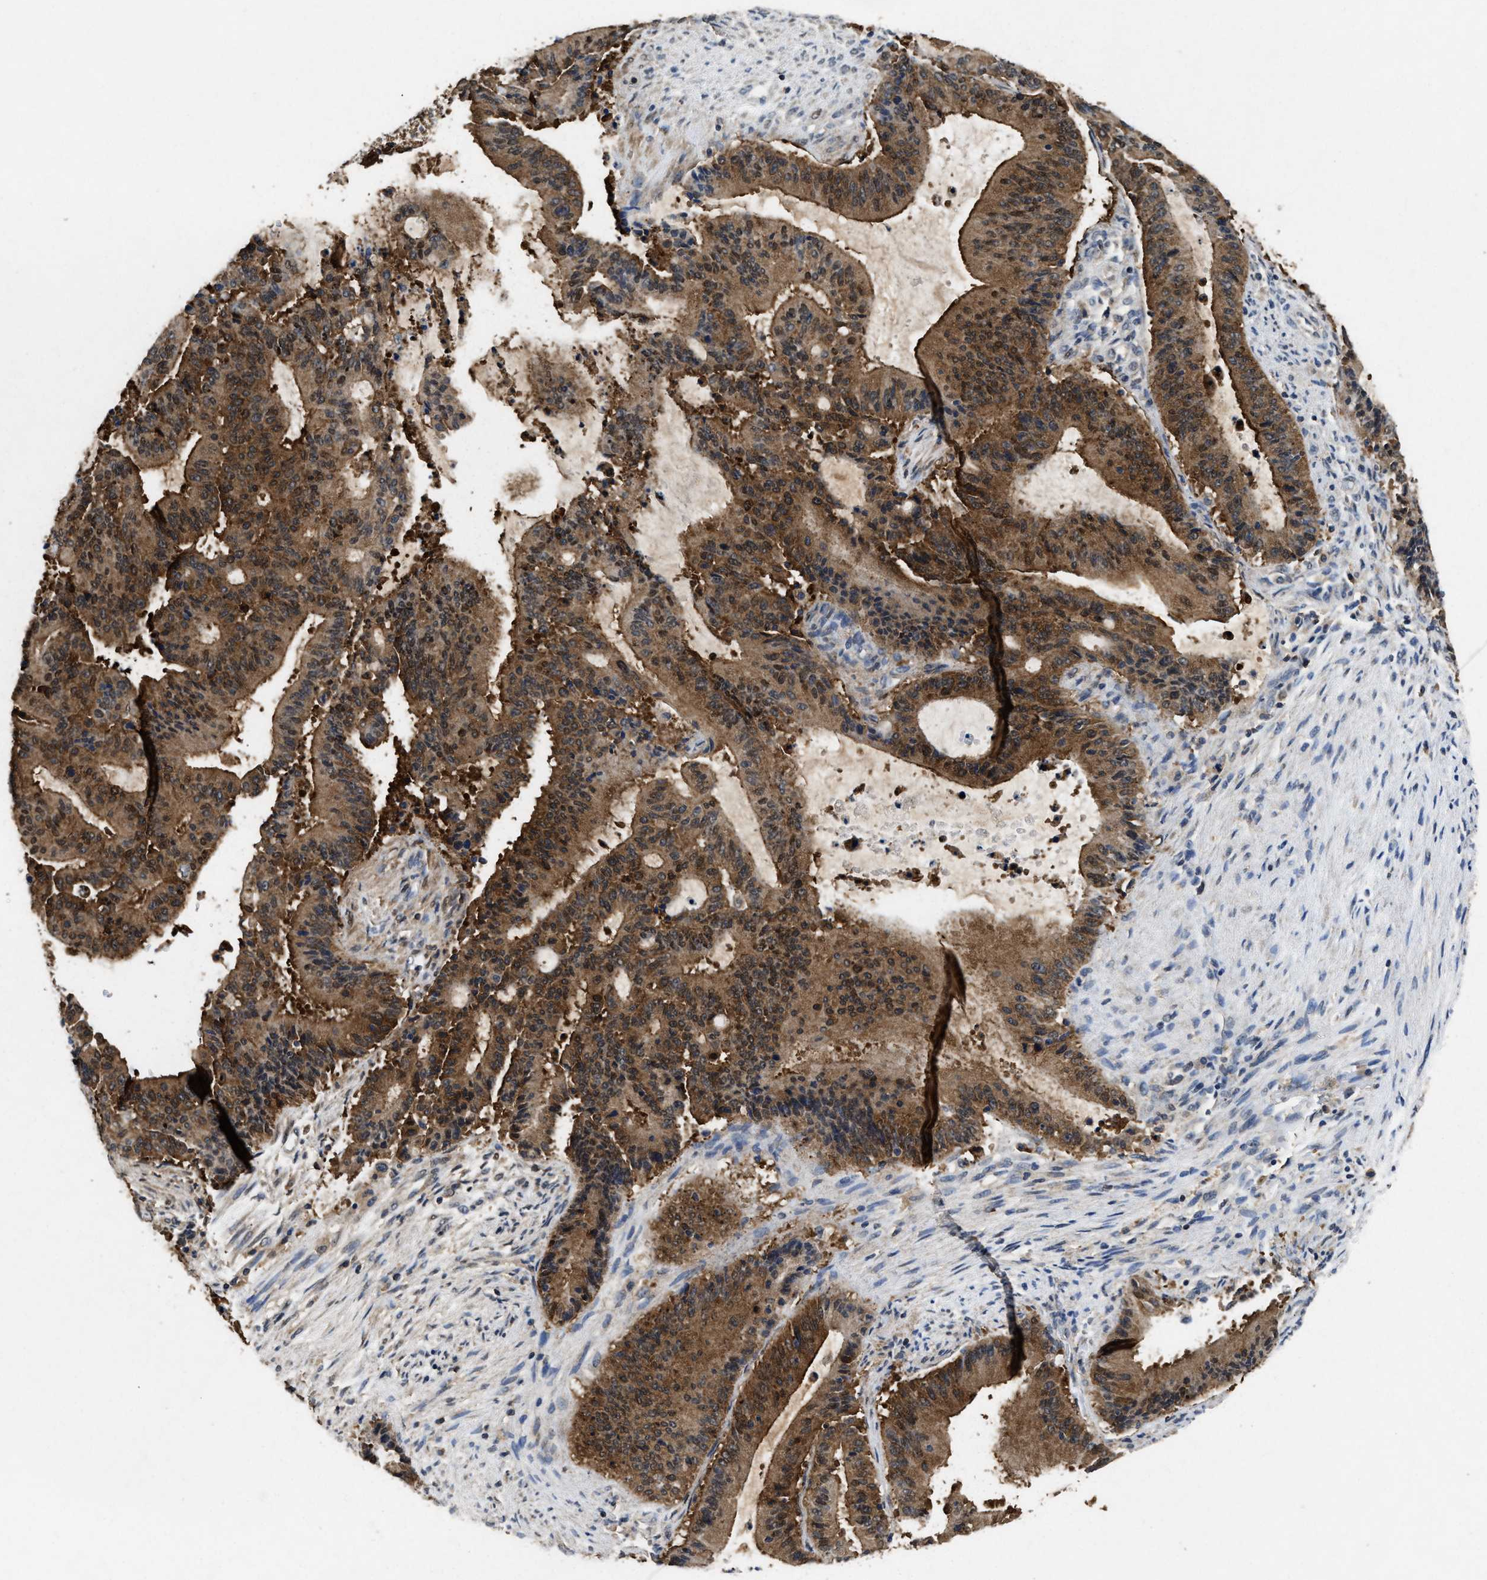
{"staining": {"intensity": "moderate", "quantity": ">75%", "location": "cytoplasmic/membranous,nuclear"}, "tissue": "liver cancer", "cell_type": "Tumor cells", "image_type": "cancer", "snomed": [{"axis": "morphology", "description": "Cholangiocarcinoma"}, {"axis": "topography", "description": "Liver"}], "caption": "IHC staining of liver cholangiocarcinoma, which demonstrates medium levels of moderate cytoplasmic/membranous and nuclear staining in approximately >75% of tumor cells indicating moderate cytoplasmic/membranous and nuclear protein positivity. The staining was performed using DAB (brown) for protein detection and nuclei were counterstained in hematoxylin (blue).", "gene": "ACAT2", "patient": {"sex": "female", "age": 73}}